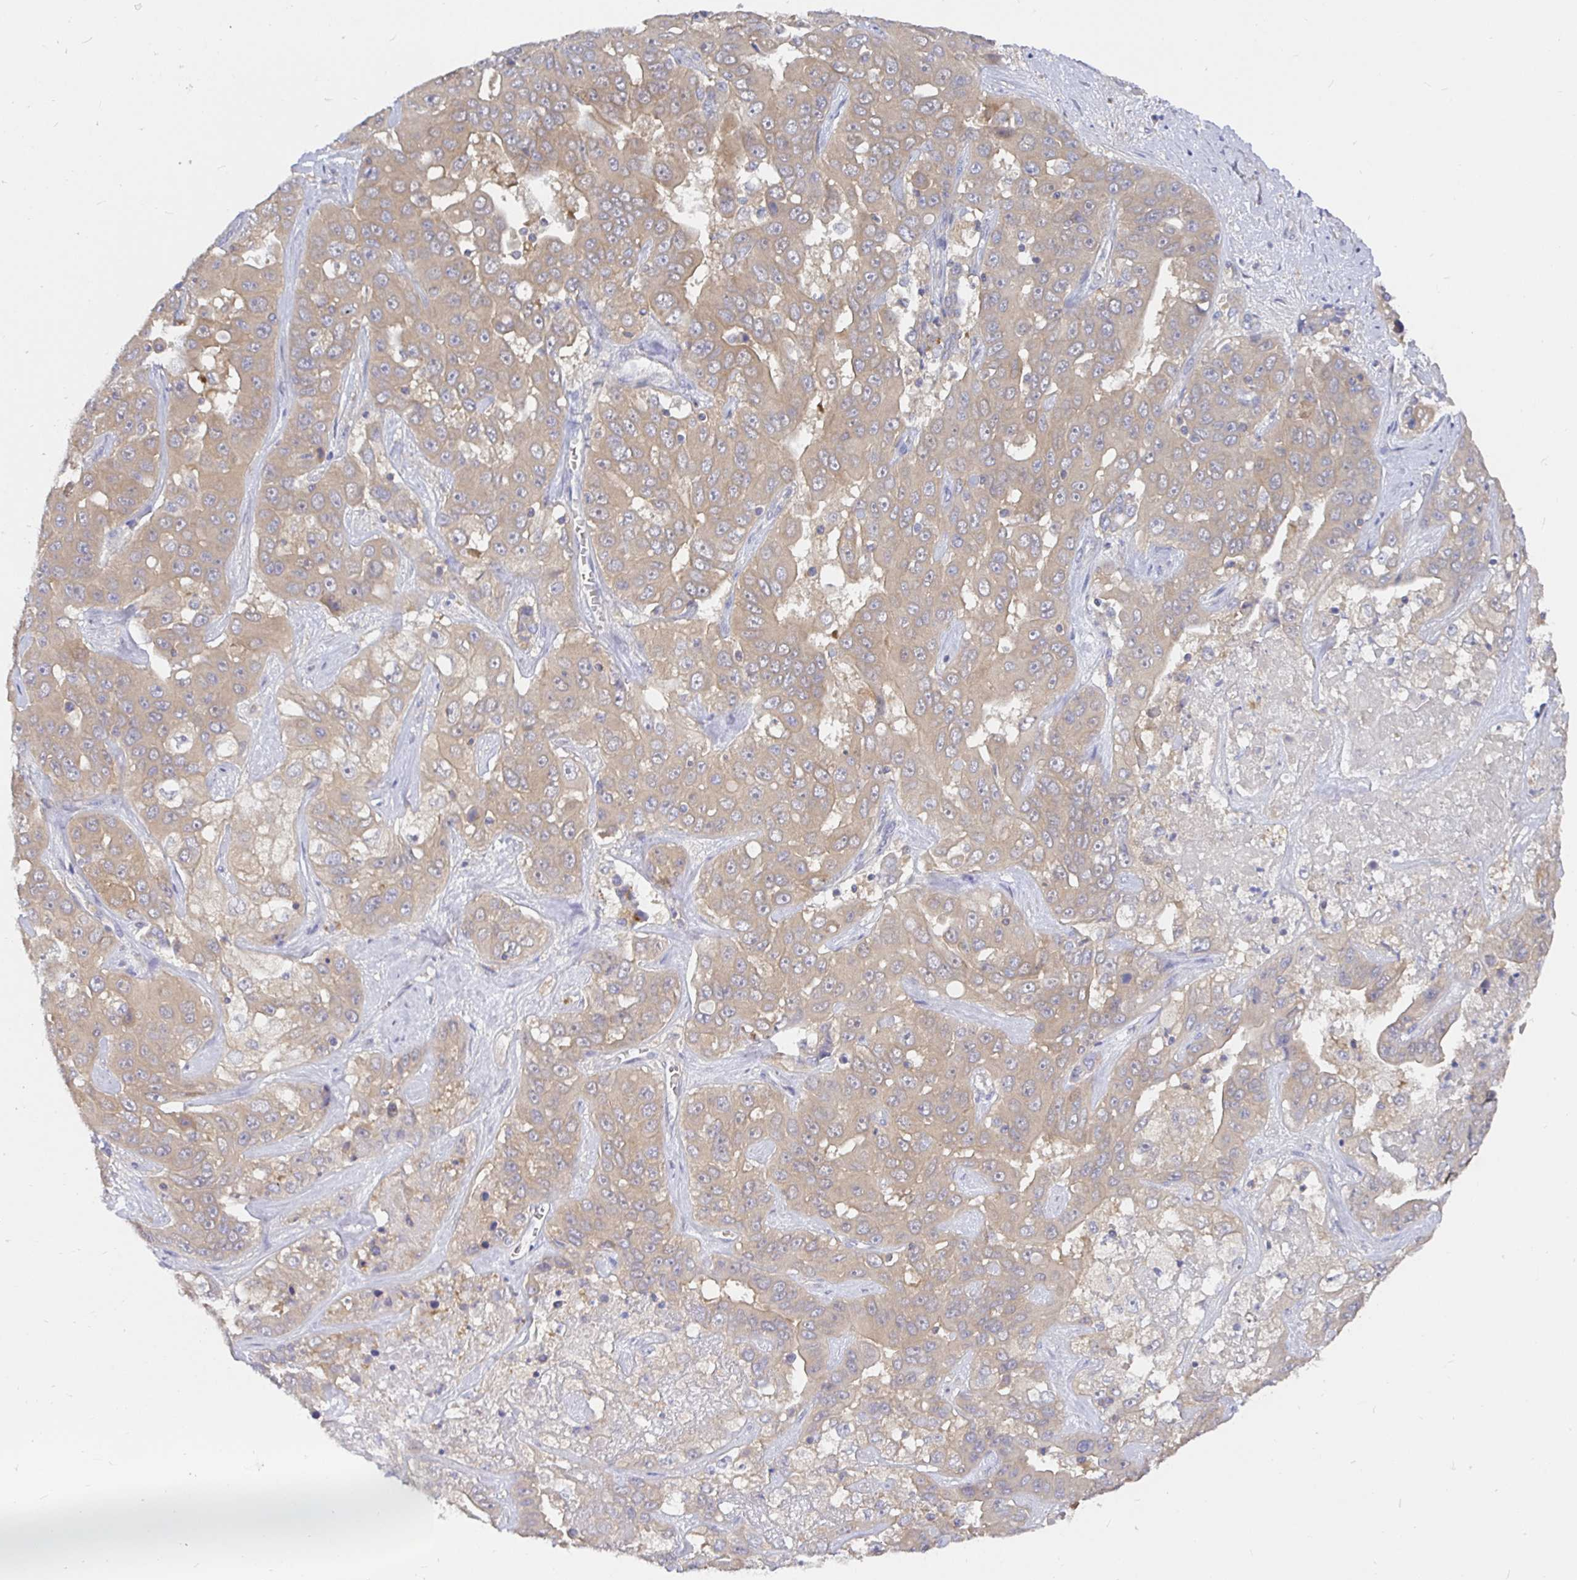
{"staining": {"intensity": "weak", "quantity": ">75%", "location": "cytoplasmic/membranous"}, "tissue": "liver cancer", "cell_type": "Tumor cells", "image_type": "cancer", "snomed": [{"axis": "morphology", "description": "Cholangiocarcinoma"}, {"axis": "topography", "description": "Liver"}], "caption": "An image showing weak cytoplasmic/membranous staining in approximately >75% of tumor cells in liver cancer, as visualized by brown immunohistochemical staining.", "gene": "KIF21A", "patient": {"sex": "female", "age": 52}}